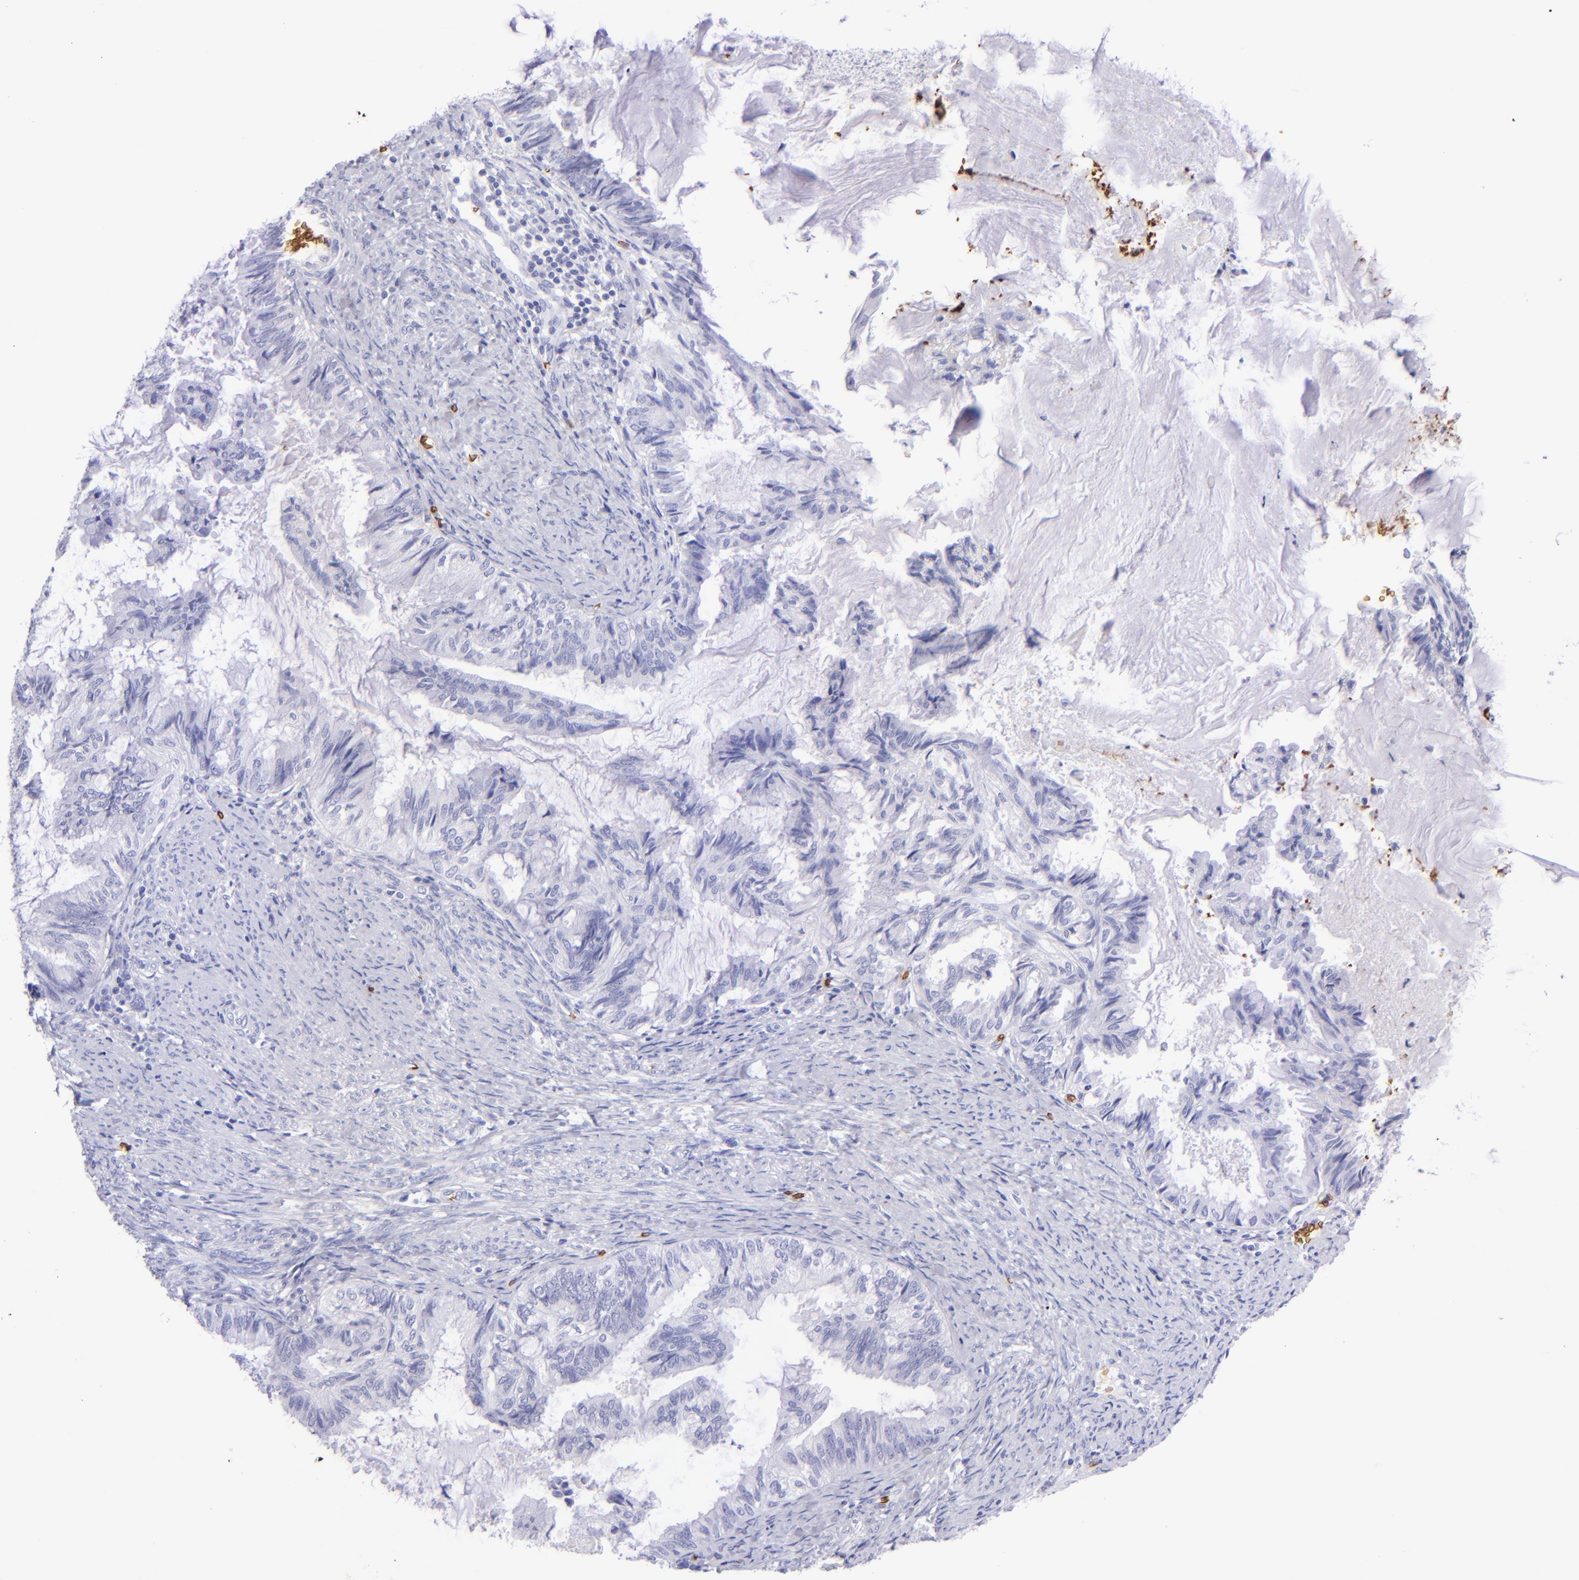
{"staining": {"intensity": "negative", "quantity": "none", "location": "none"}, "tissue": "endometrial cancer", "cell_type": "Tumor cells", "image_type": "cancer", "snomed": [{"axis": "morphology", "description": "Adenocarcinoma, NOS"}, {"axis": "topography", "description": "Endometrium"}], "caption": "High magnification brightfield microscopy of adenocarcinoma (endometrial) stained with DAB (brown) and counterstained with hematoxylin (blue): tumor cells show no significant staining.", "gene": "GYPA", "patient": {"sex": "female", "age": 86}}